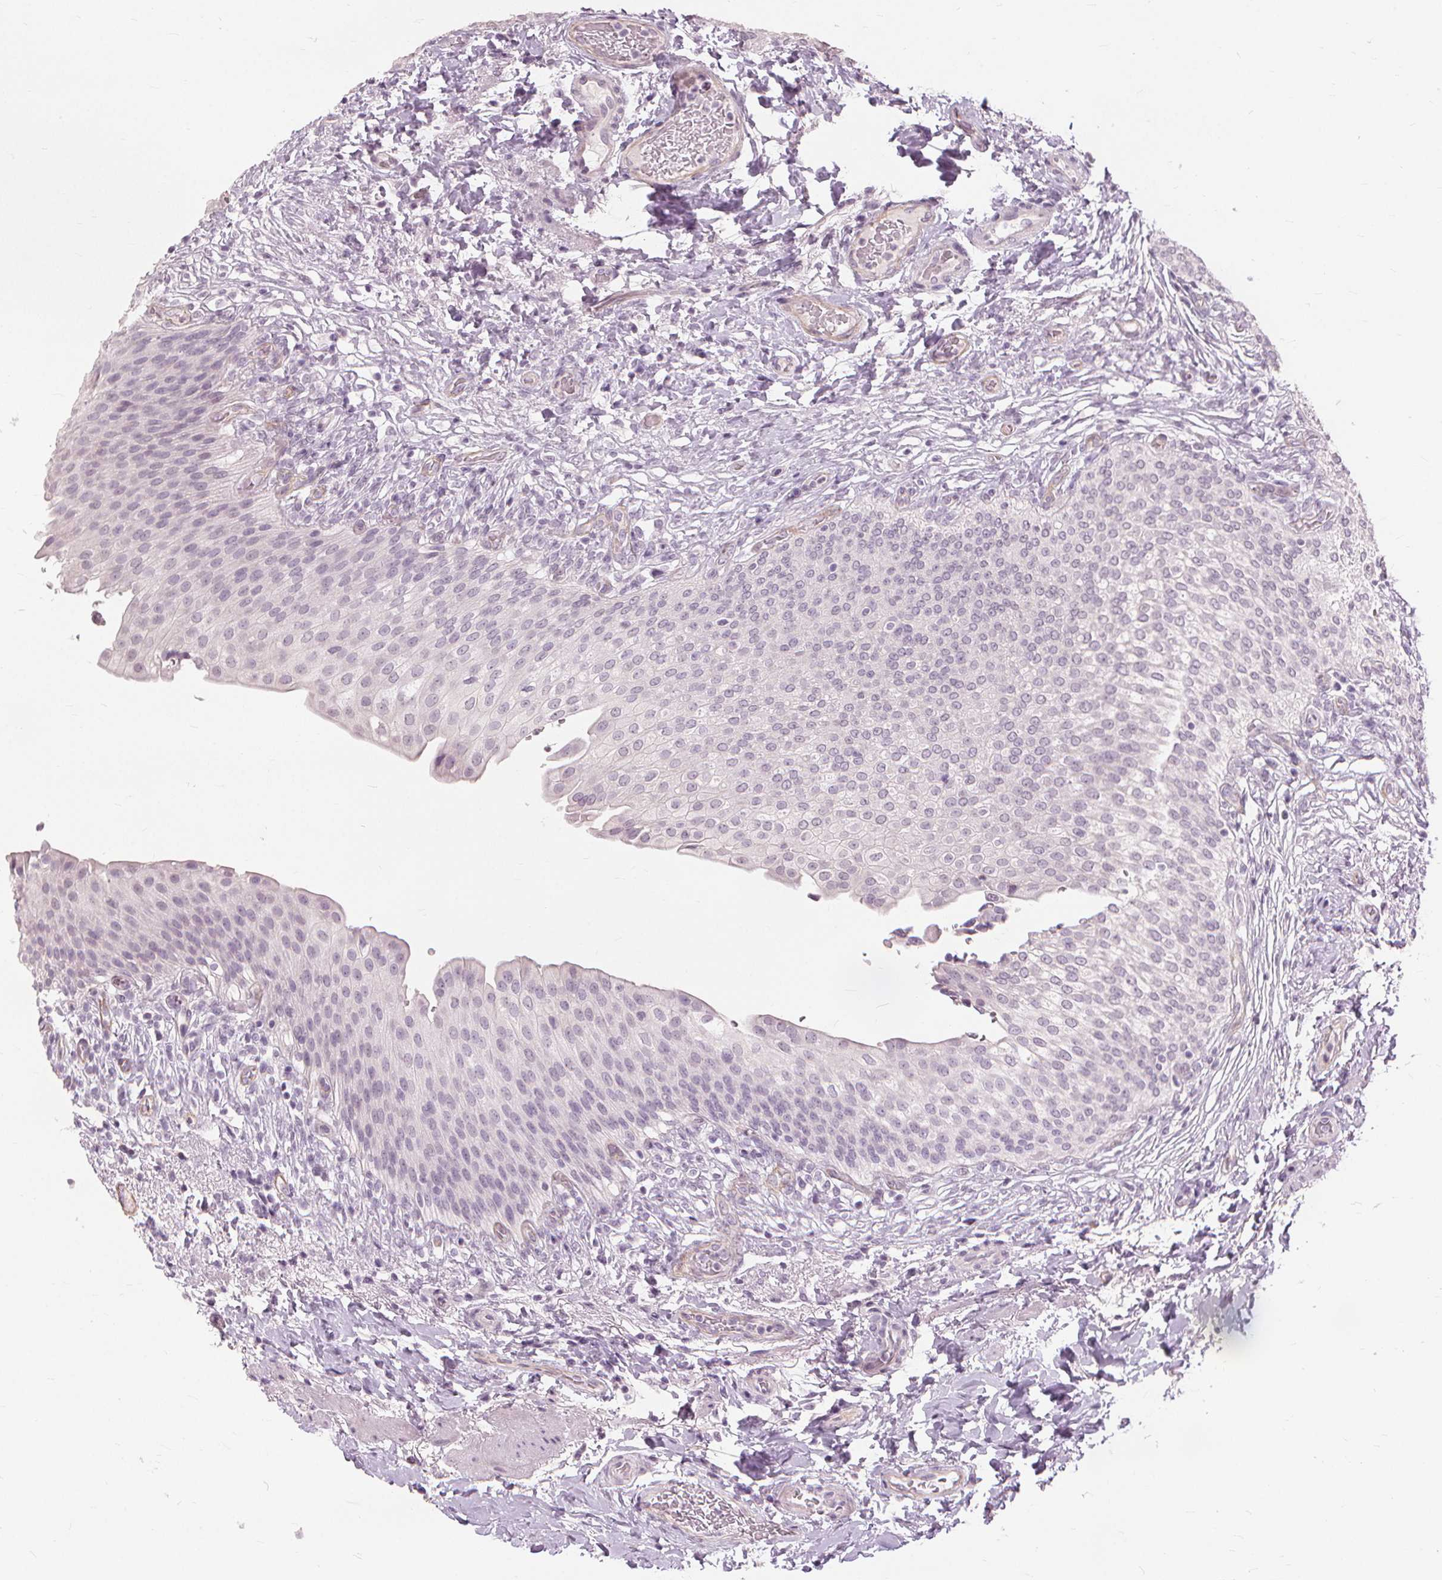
{"staining": {"intensity": "negative", "quantity": "none", "location": "none"}, "tissue": "urinary bladder", "cell_type": "Urothelial cells", "image_type": "normal", "snomed": [{"axis": "morphology", "description": "Normal tissue, NOS"}, {"axis": "topography", "description": "Urinary bladder"}, {"axis": "topography", "description": "Peripheral nerve tissue"}], "caption": "Image shows no protein expression in urothelial cells of unremarkable urinary bladder.", "gene": "SFTPD", "patient": {"sex": "female", "age": 60}}